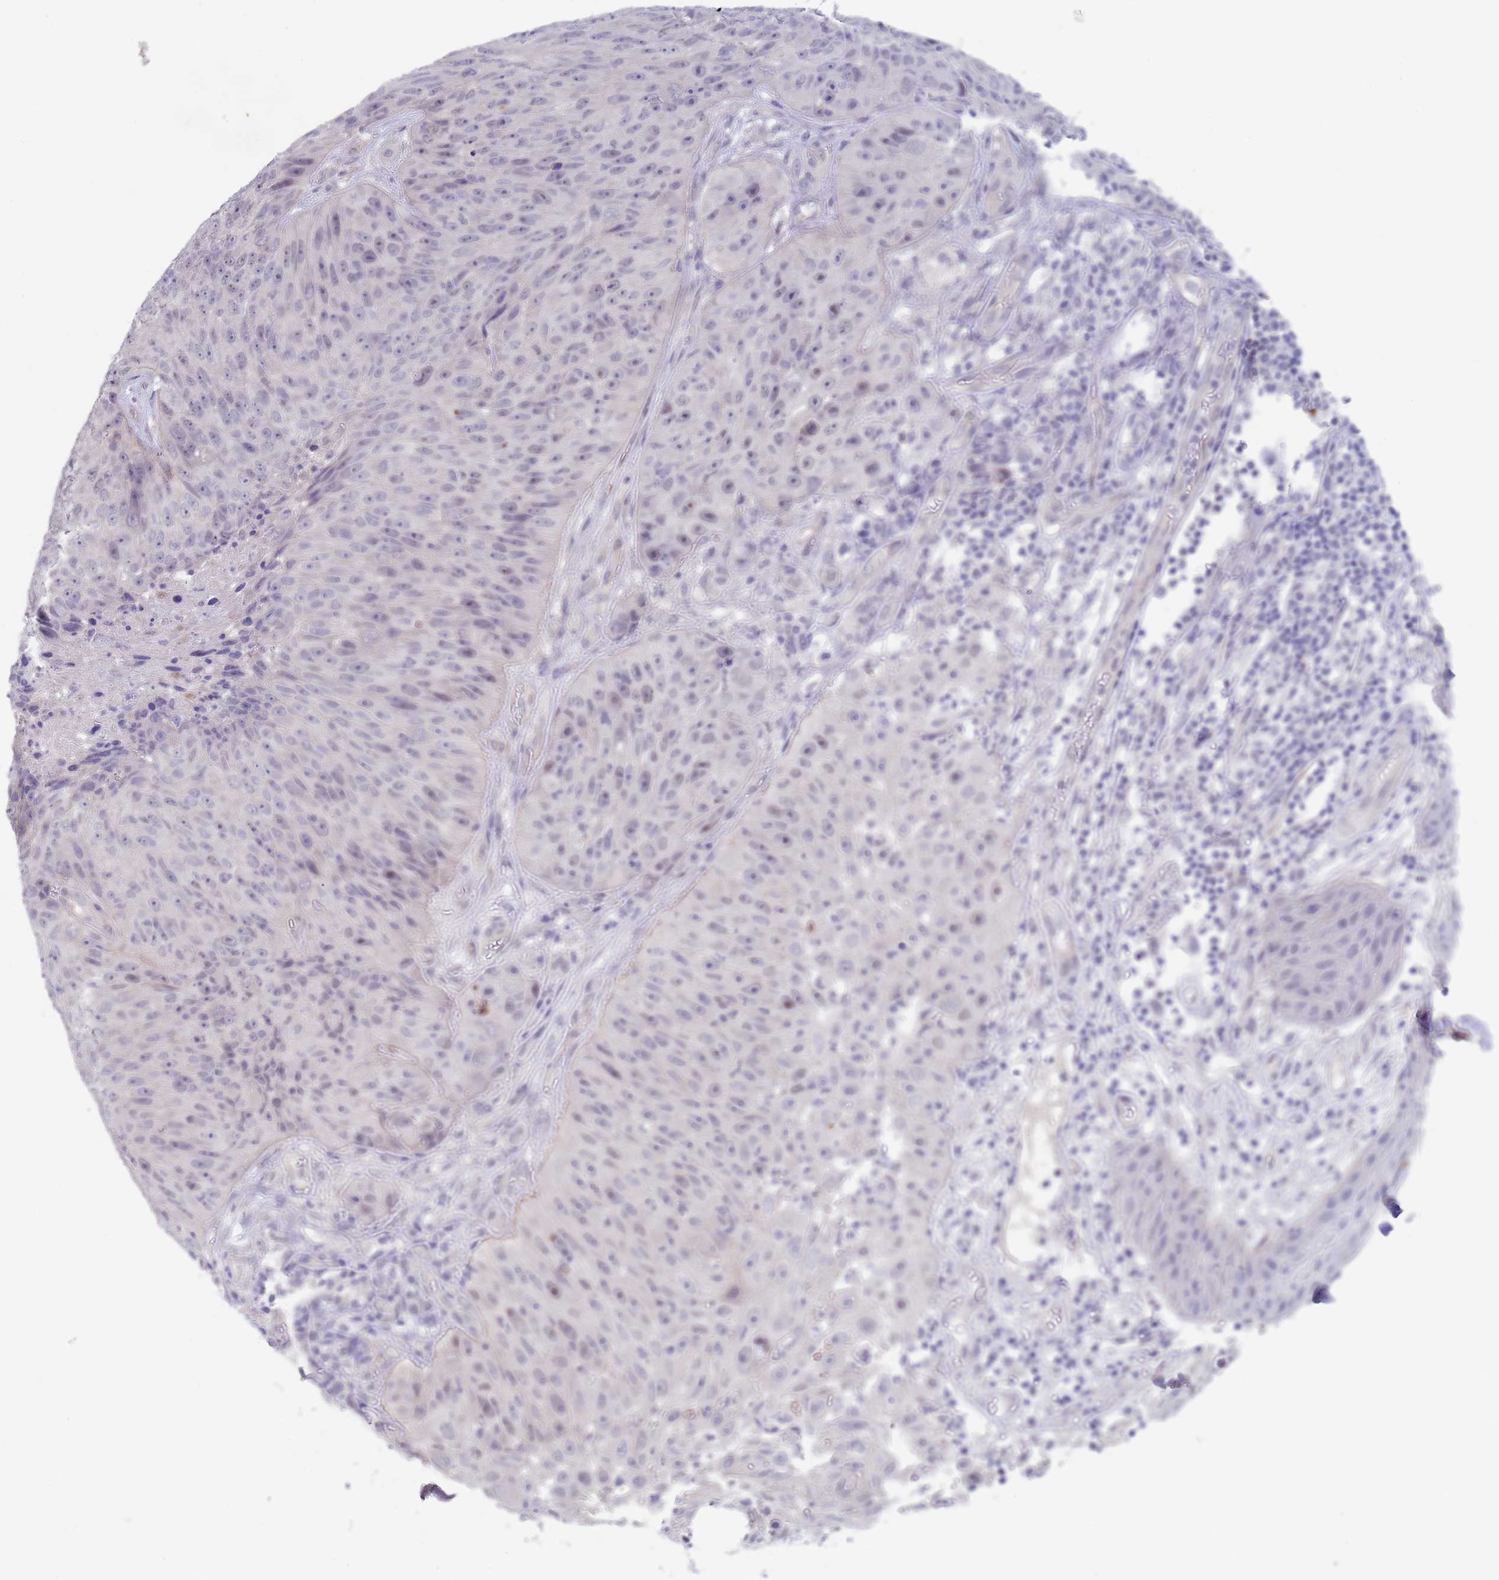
{"staining": {"intensity": "negative", "quantity": "none", "location": "none"}, "tissue": "skin cancer", "cell_type": "Tumor cells", "image_type": "cancer", "snomed": [{"axis": "morphology", "description": "Squamous cell carcinoma, NOS"}, {"axis": "topography", "description": "Skin"}], "caption": "Micrograph shows no significant protein expression in tumor cells of skin squamous cell carcinoma.", "gene": "RNF169", "patient": {"sex": "female", "age": 87}}